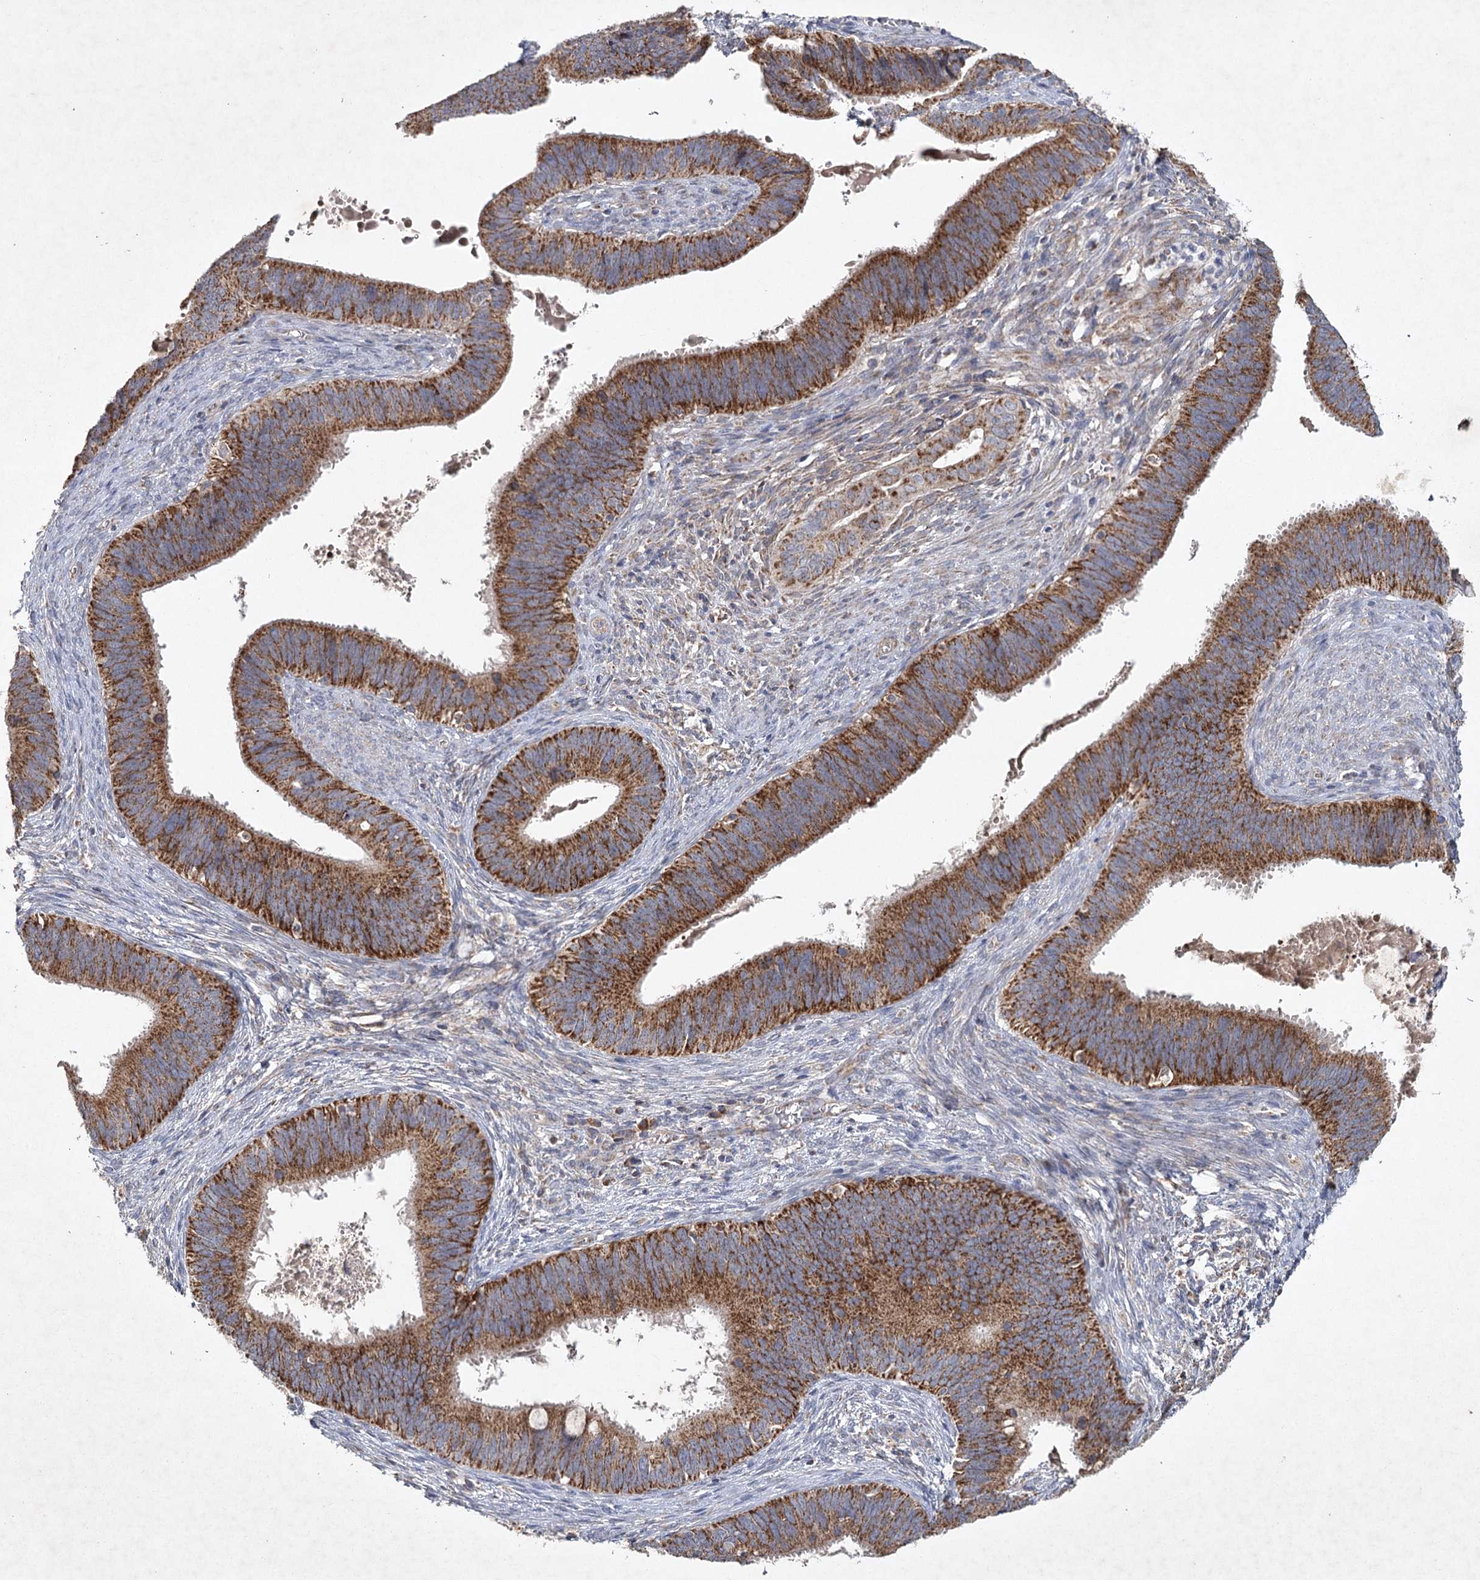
{"staining": {"intensity": "strong", "quantity": ">75%", "location": "cytoplasmic/membranous"}, "tissue": "cervical cancer", "cell_type": "Tumor cells", "image_type": "cancer", "snomed": [{"axis": "morphology", "description": "Adenocarcinoma, NOS"}, {"axis": "topography", "description": "Cervix"}], "caption": "A photomicrograph of cervical adenocarcinoma stained for a protein displays strong cytoplasmic/membranous brown staining in tumor cells.", "gene": "MRPL44", "patient": {"sex": "female", "age": 42}}